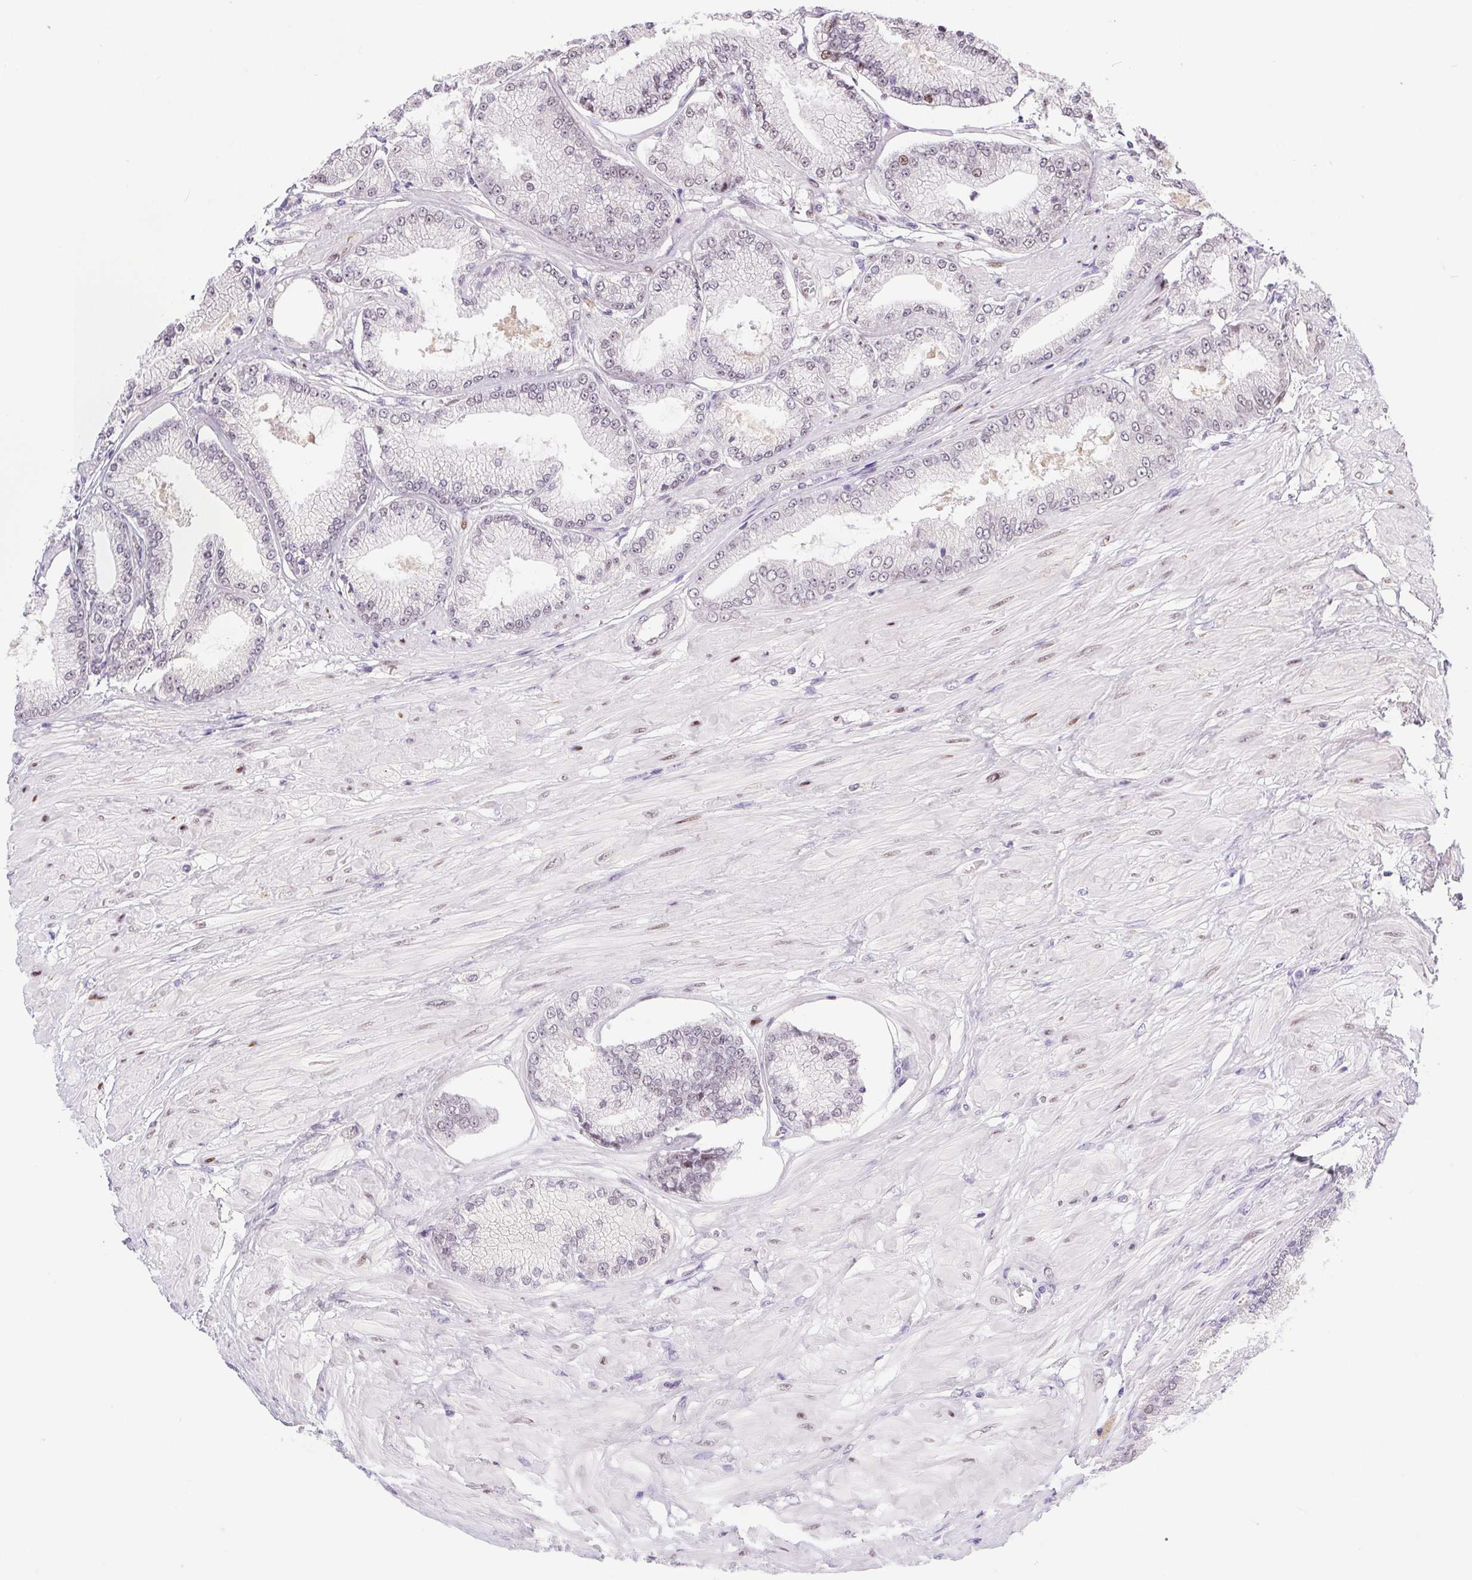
{"staining": {"intensity": "negative", "quantity": "none", "location": "none"}, "tissue": "prostate cancer", "cell_type": "Tumor cells", "image_type": "cancer", "snomed": [{"axis": "morphology", "description": "Adenocarcinoma, Low grade"}, {"axis": "topography", "description": "Prostate"}], "caption": "Micrograph shows no protein positivity in tumor cells of prostate adenocarcinoma (low-grade) tissue.", "gene": "SP9", "patient": {"sex": "male", "age": 55}}